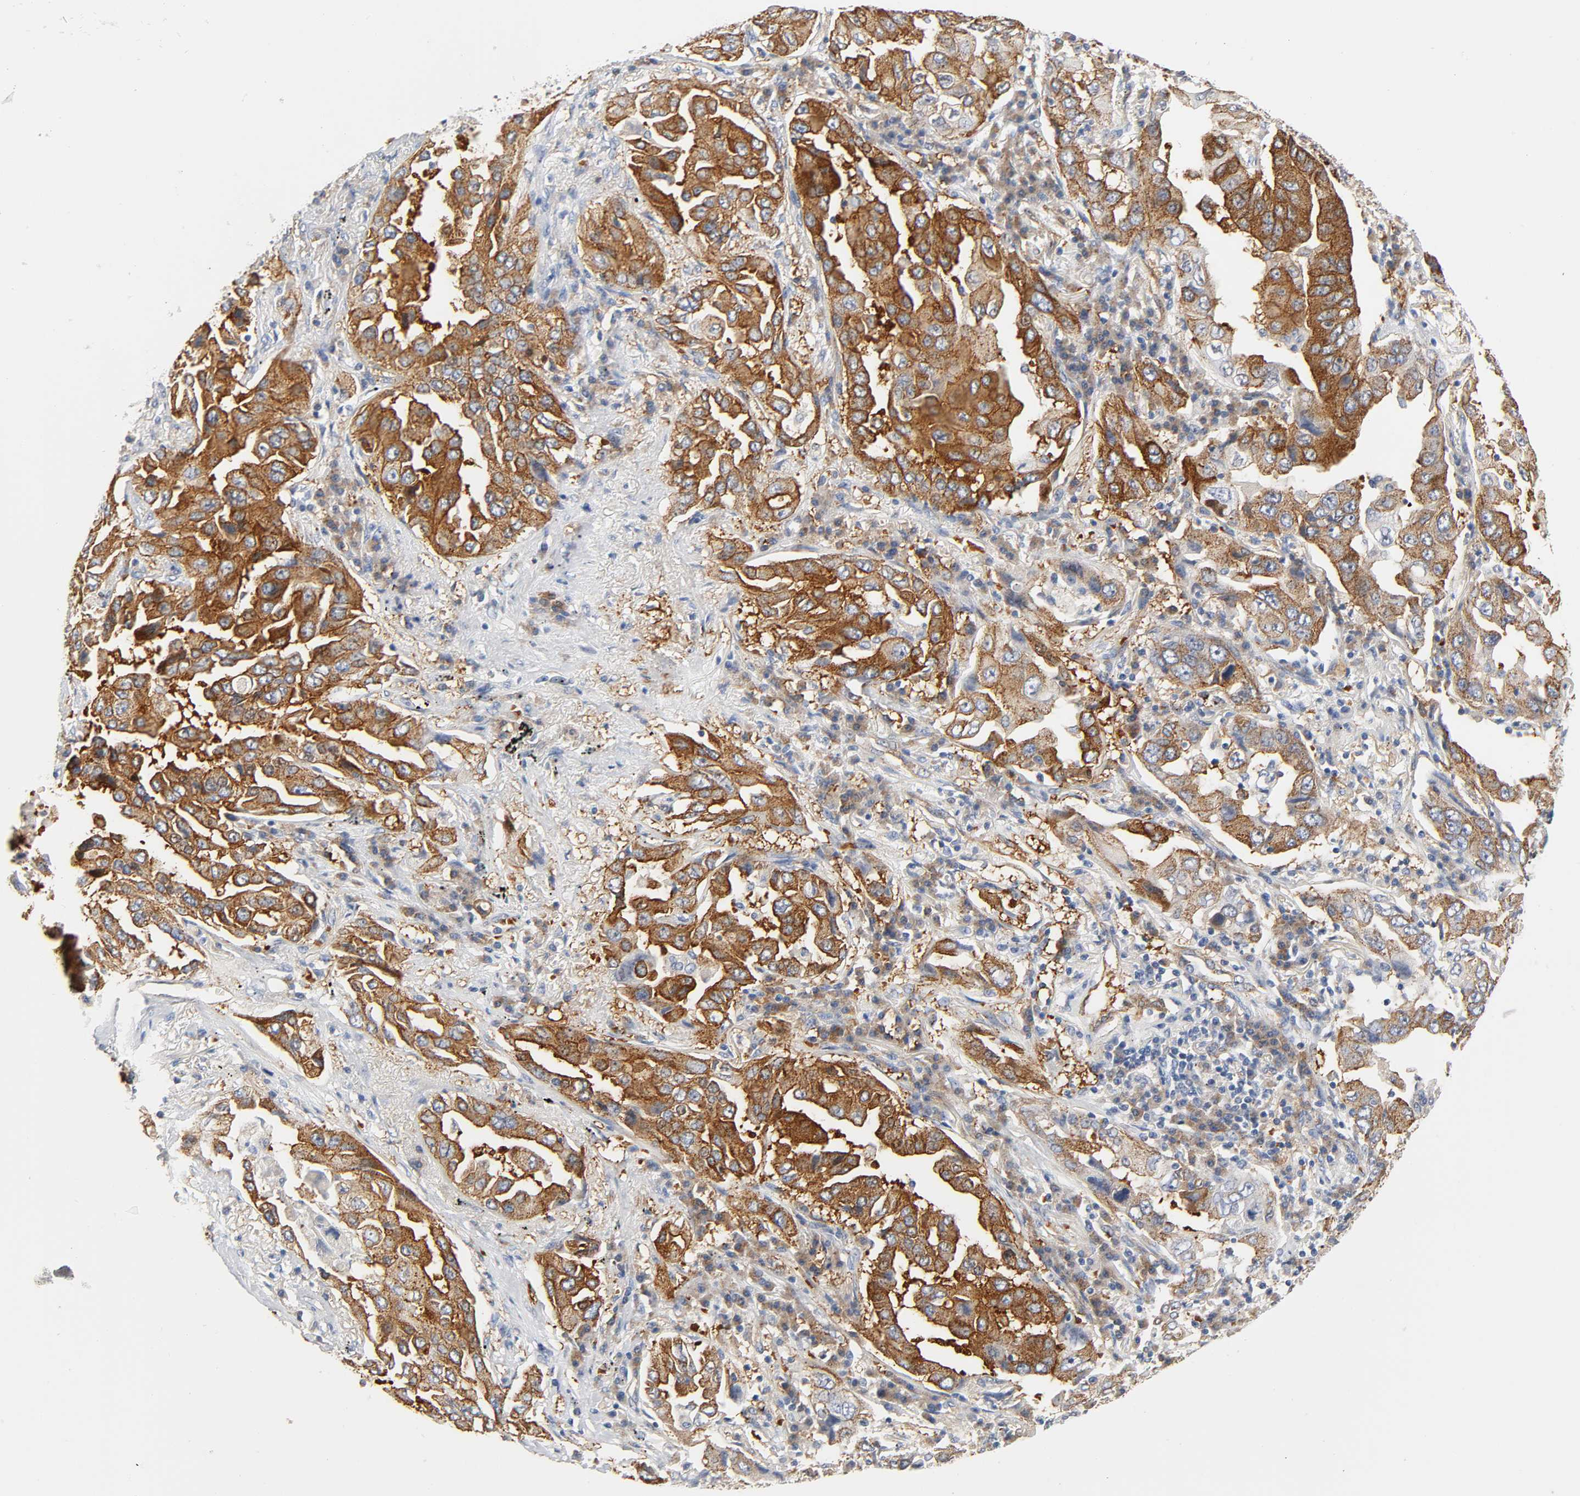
{"staining": {"intensity": "moderate", "quantity": ">75%", "location": "cytoplasmic/membranous"}, "tissue": "lung cancer", "cell_type": "Tumor cells", "image_type": "cancer", "snomed": [{"axis": "morphology", "description": "Adenocarcinoma, NOS"}, {"axis": "topography", "description": "Lung"}], "caption": "Immunohistochemical staining of lung cancer reveals medium levels of moderate cytoplasmic/membranous protein positivity in approximately >75% of tumor cells.", "gene": "CD2AP", "patient": {"sex": "female", "age": 65}}